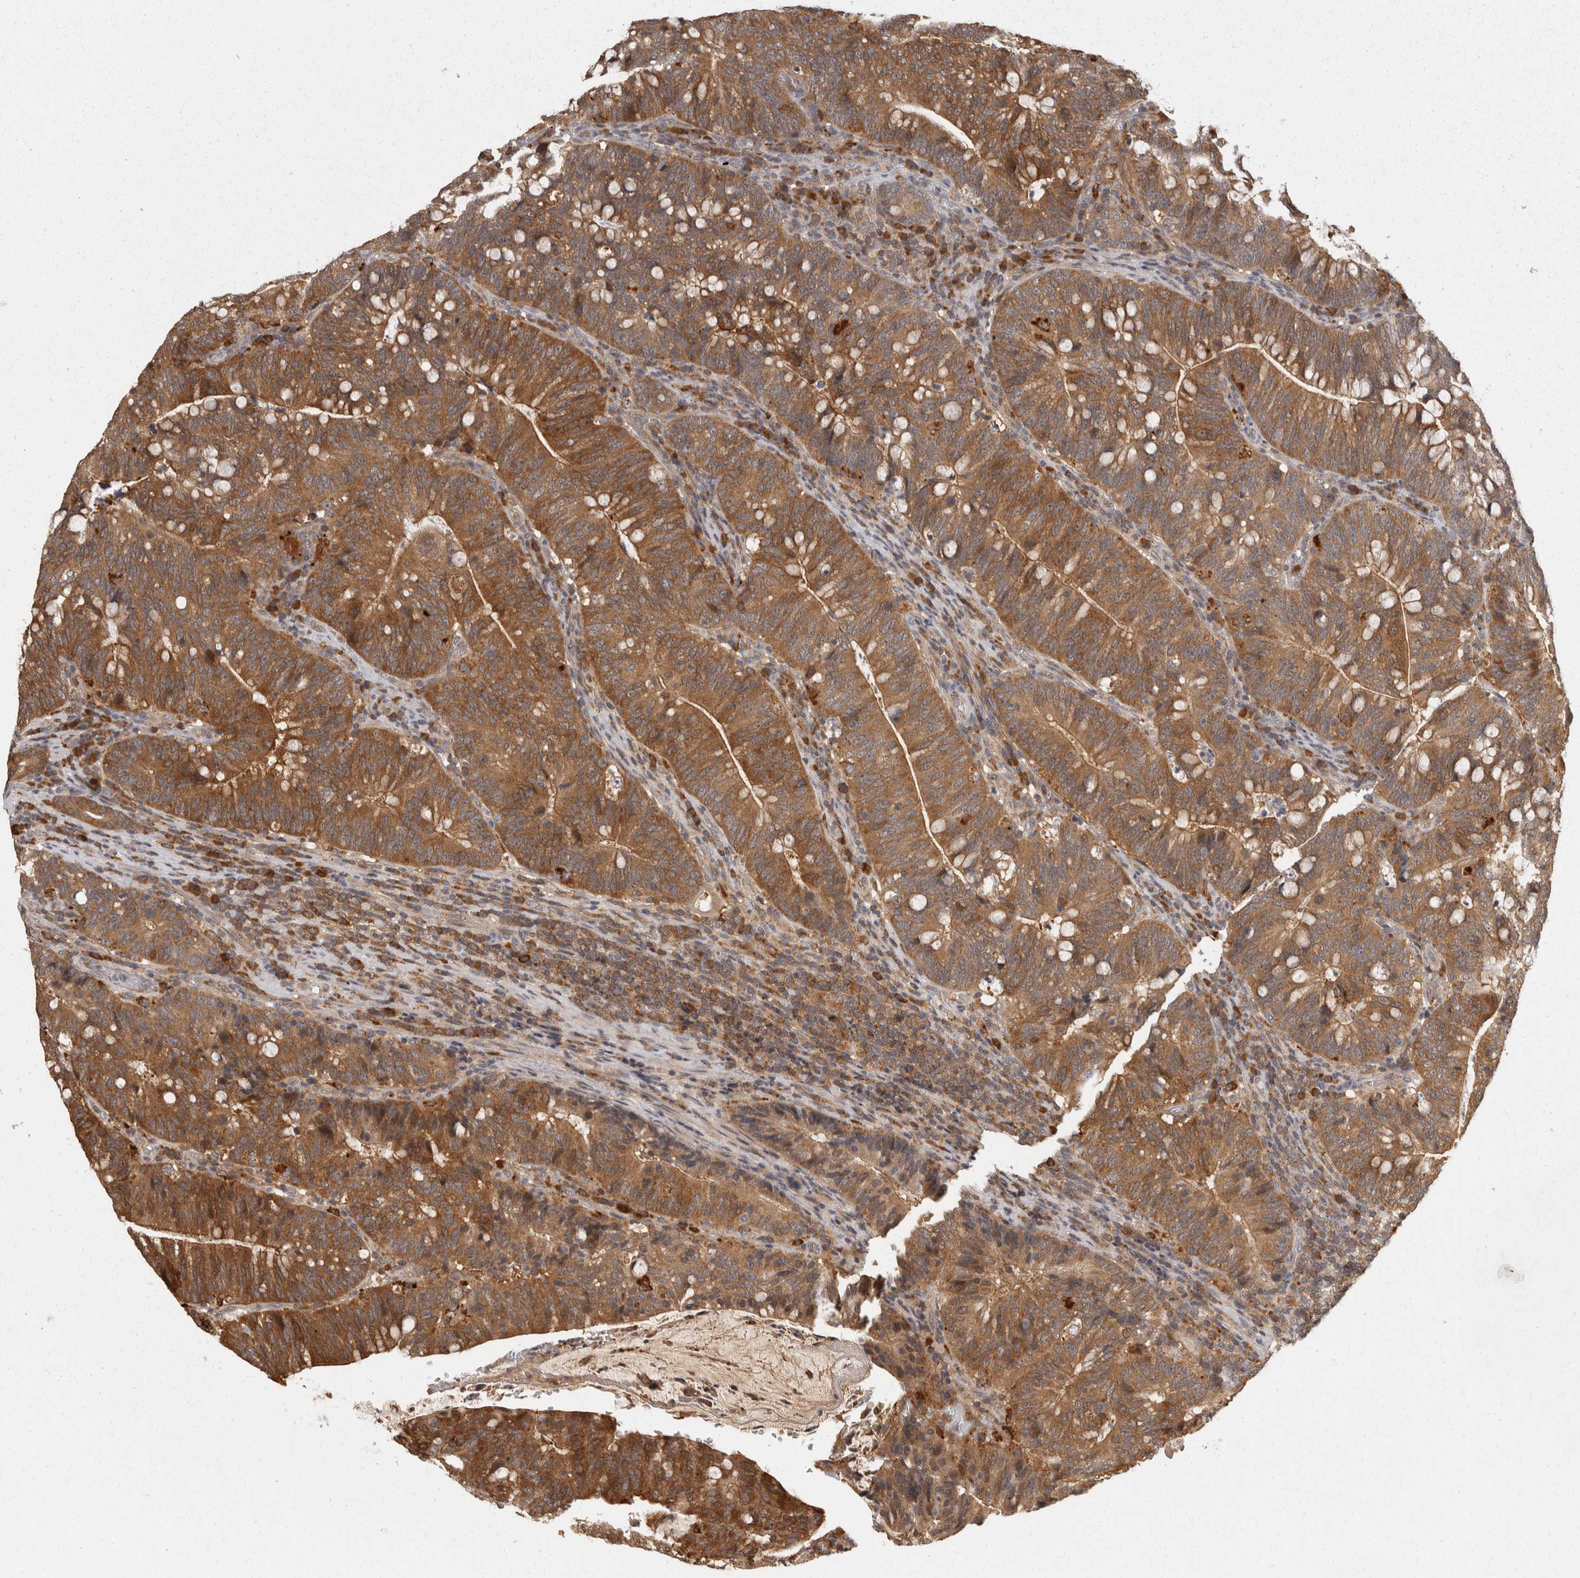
{"staining": {"intensity": "moderate", "quantity": ">75%", "location": "cytoplasmic/membranous"}, "tissue": "colorectal cancer", "cell_type": "Tumor cells", "image_type": "cancer", "snomed": [{"axis": "morphology", "description": "Adenocarcinoma, NOS"}, {"axis": "topography", "description": "Colon"}], "caption": "Tumor cells reveal medium levels of moderate cytoplasmic/membranous positivity in approximately >75% of cells in human colorectal cancer.", "gene": "ACAT2", "patient": {"sex": "female", "age": 66}}